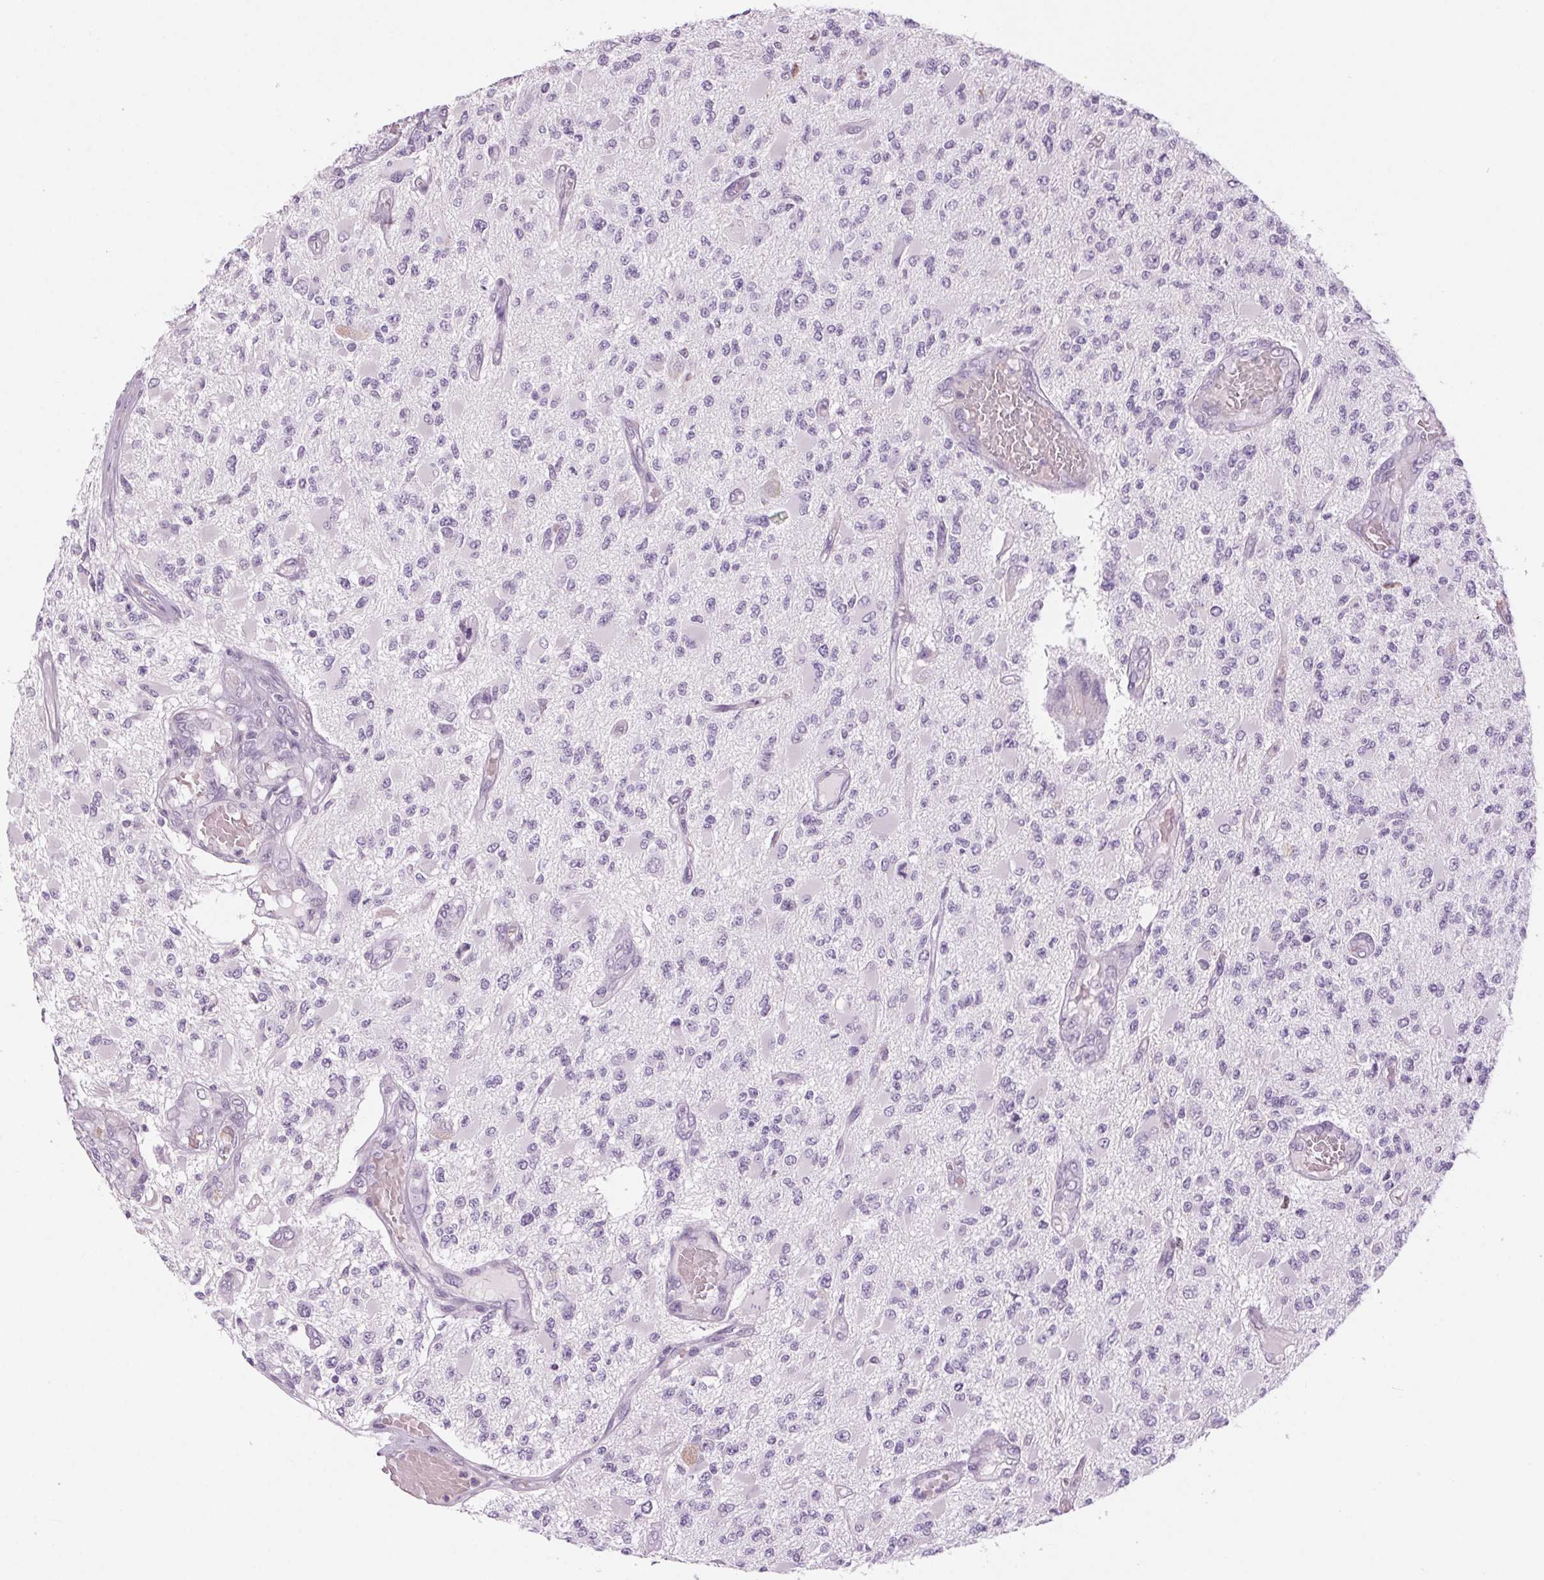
{"staining": {"intensity": "negative", "quantity": "none", "location": "none"}, "tissue": "glioma", "cell_type": "Tumor cells", "image_type": "cancer", "snomed": [{"axis": "morphology", "description": "Glioma, malignant, High grade"}, {"axis": "topography", "description": "Brain"}], "caption": "Tumor cells are negative for protein expression in human malignant glioma (high-grade).", "gene": "SLC6A19", "patient": {"sex": "female", "age": 63}}